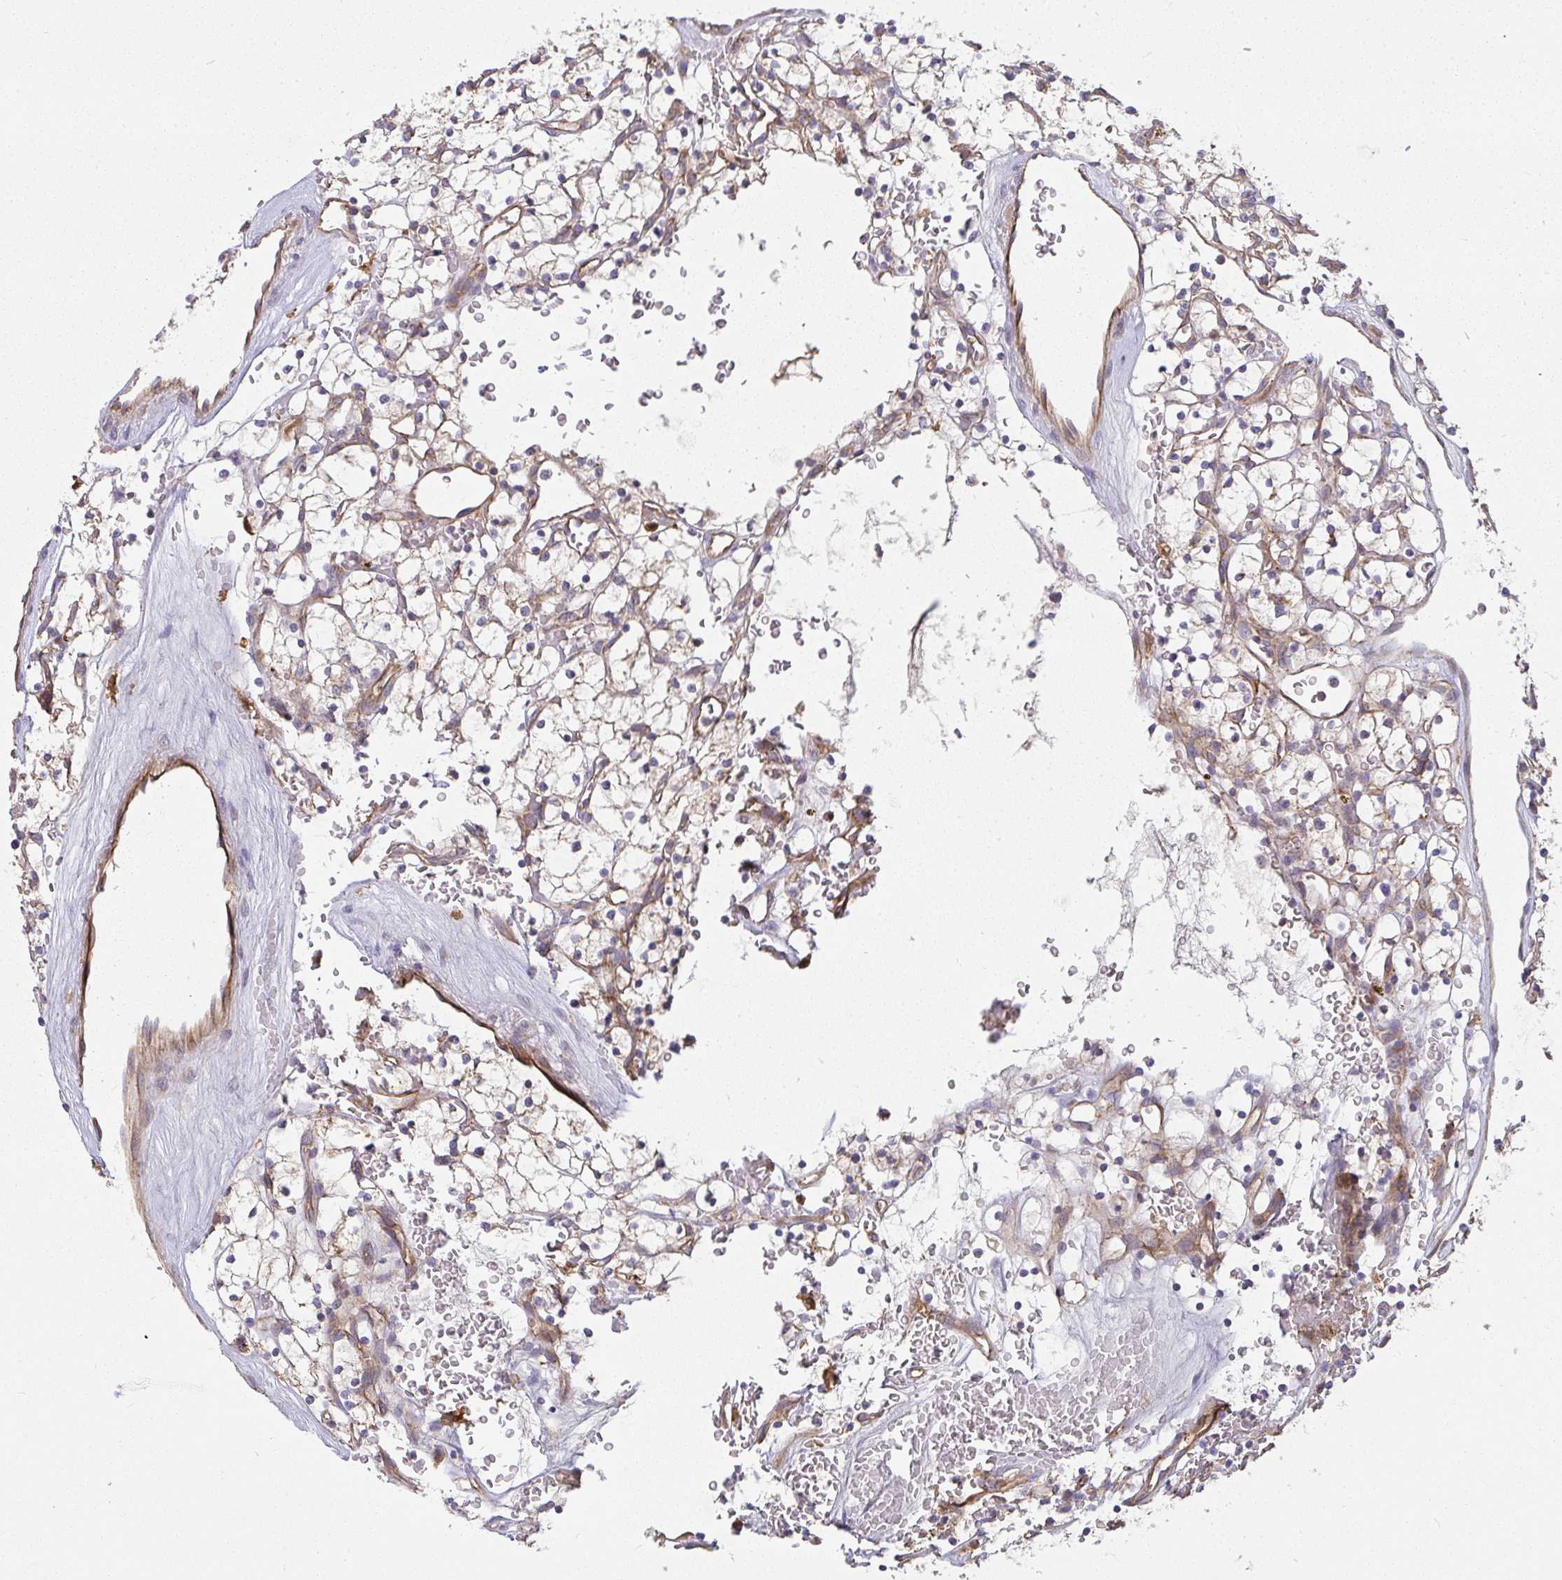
{"staining": {"intensity": "negative", "quantity": "none", "location": "none"}, "tissue": "renal cancer", "cell_type": "Tumor cells", "image_type": "cancer", "snomed": [{"axis": "morphology", "description": "Adenocarcinoma, NOS"}, {"axis": "topography", "description": "Kidney"}], "caption": "Human renal cancer stained for a protein using IHC reveals no positivity in tumor cells.", "gene": "B4GALT6", "patient": {"sex": "female", "age": 64}}